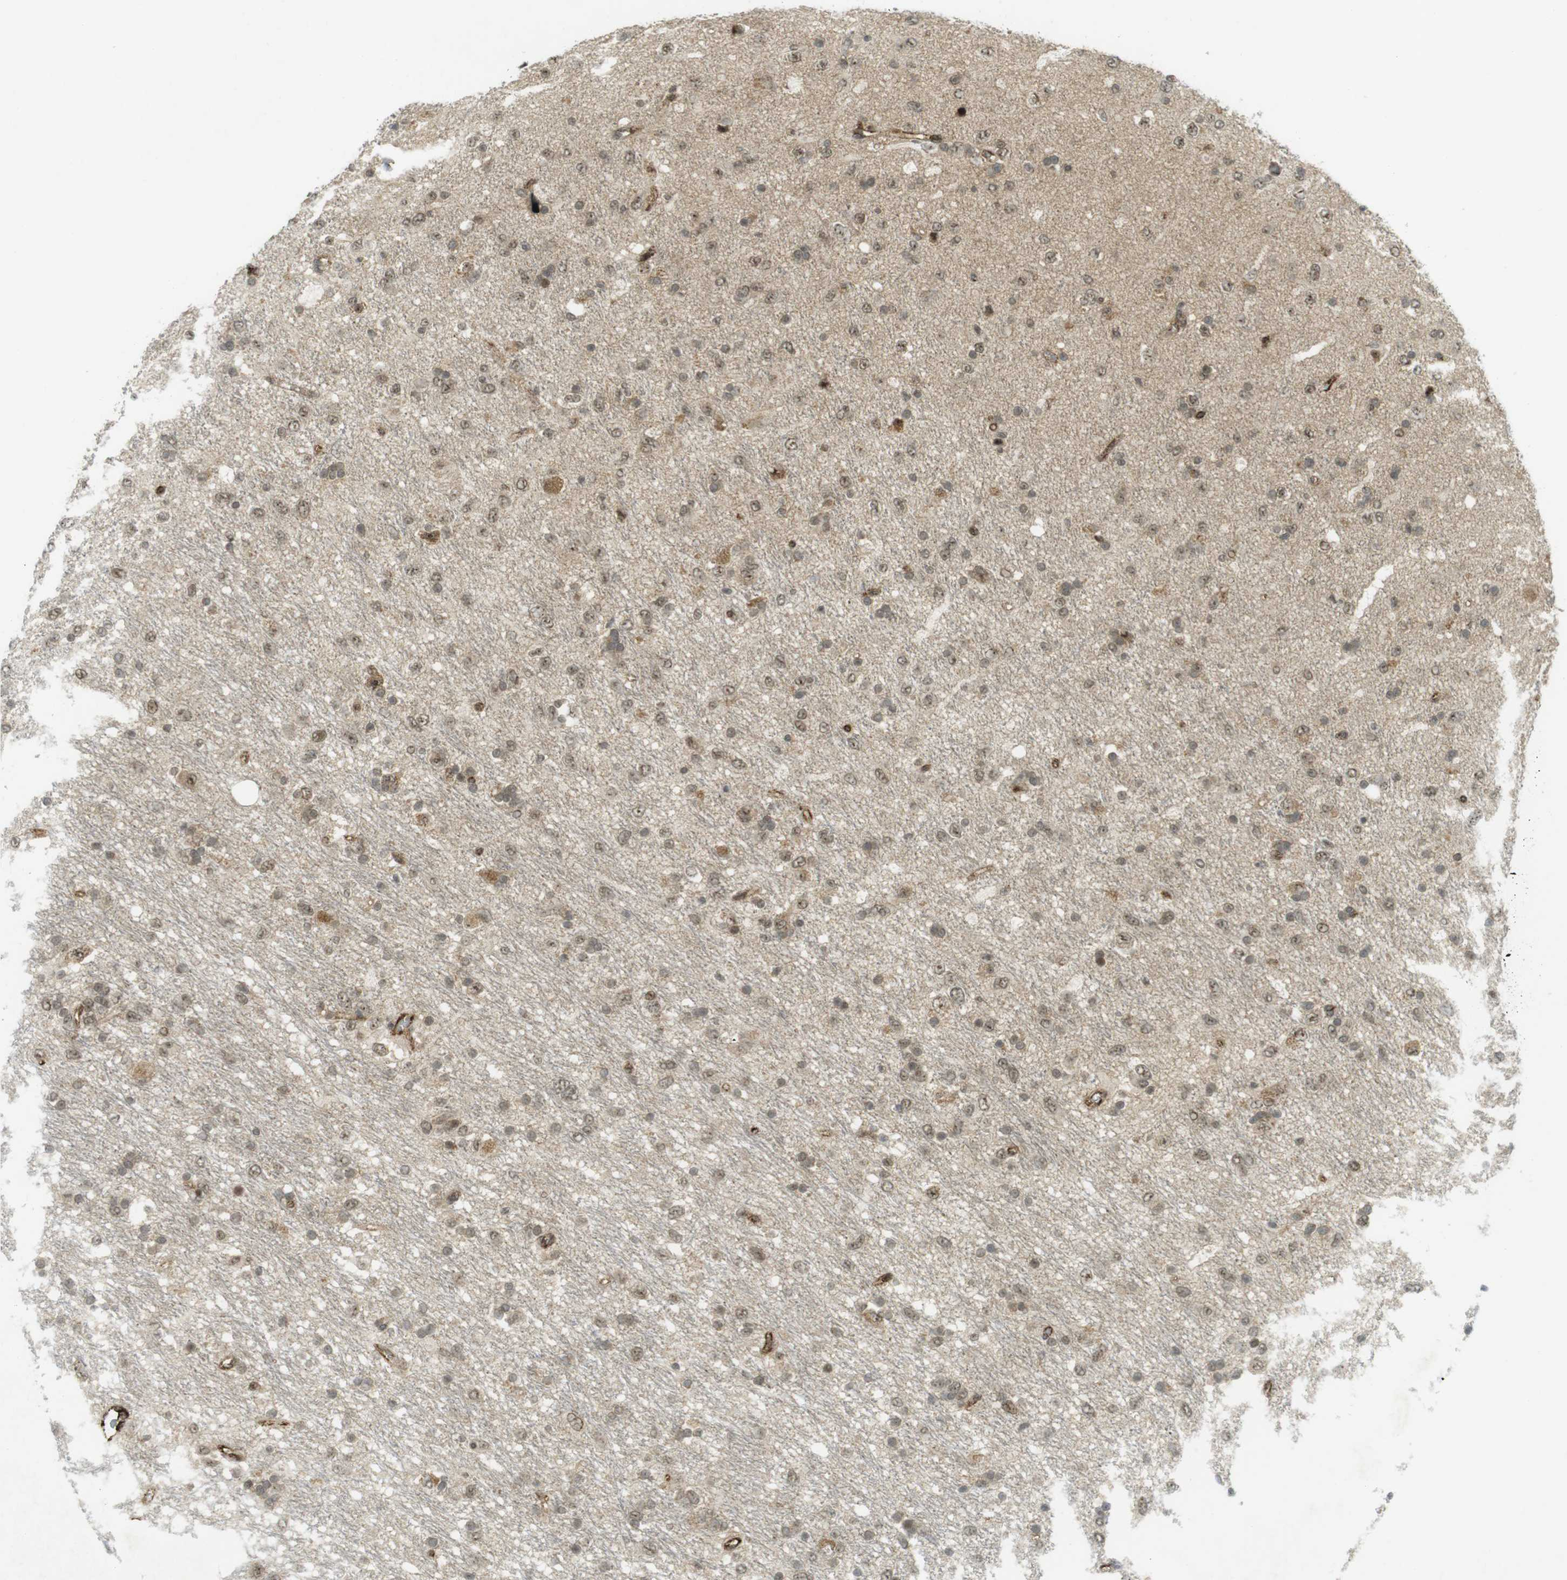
{"staining": {"intensity": "weak", "quantity": ">75%", "location": "nuclear"}, "tissue": "glioma", "cell_type": "Tumor cells", "image_type": "cancer", "snomed": [{"axis": "morphology", "description": "Glioma, malignant, Low grade"}, {"axis": "topography", "description": "Brain"}], "caption": "A brown stain highlights weak nuclear staining of a protein in human low-grade glioma (malignant) tumor cells.", "gene": "PPP1R13B", "patient": {"sex": "male", "age": 77}}